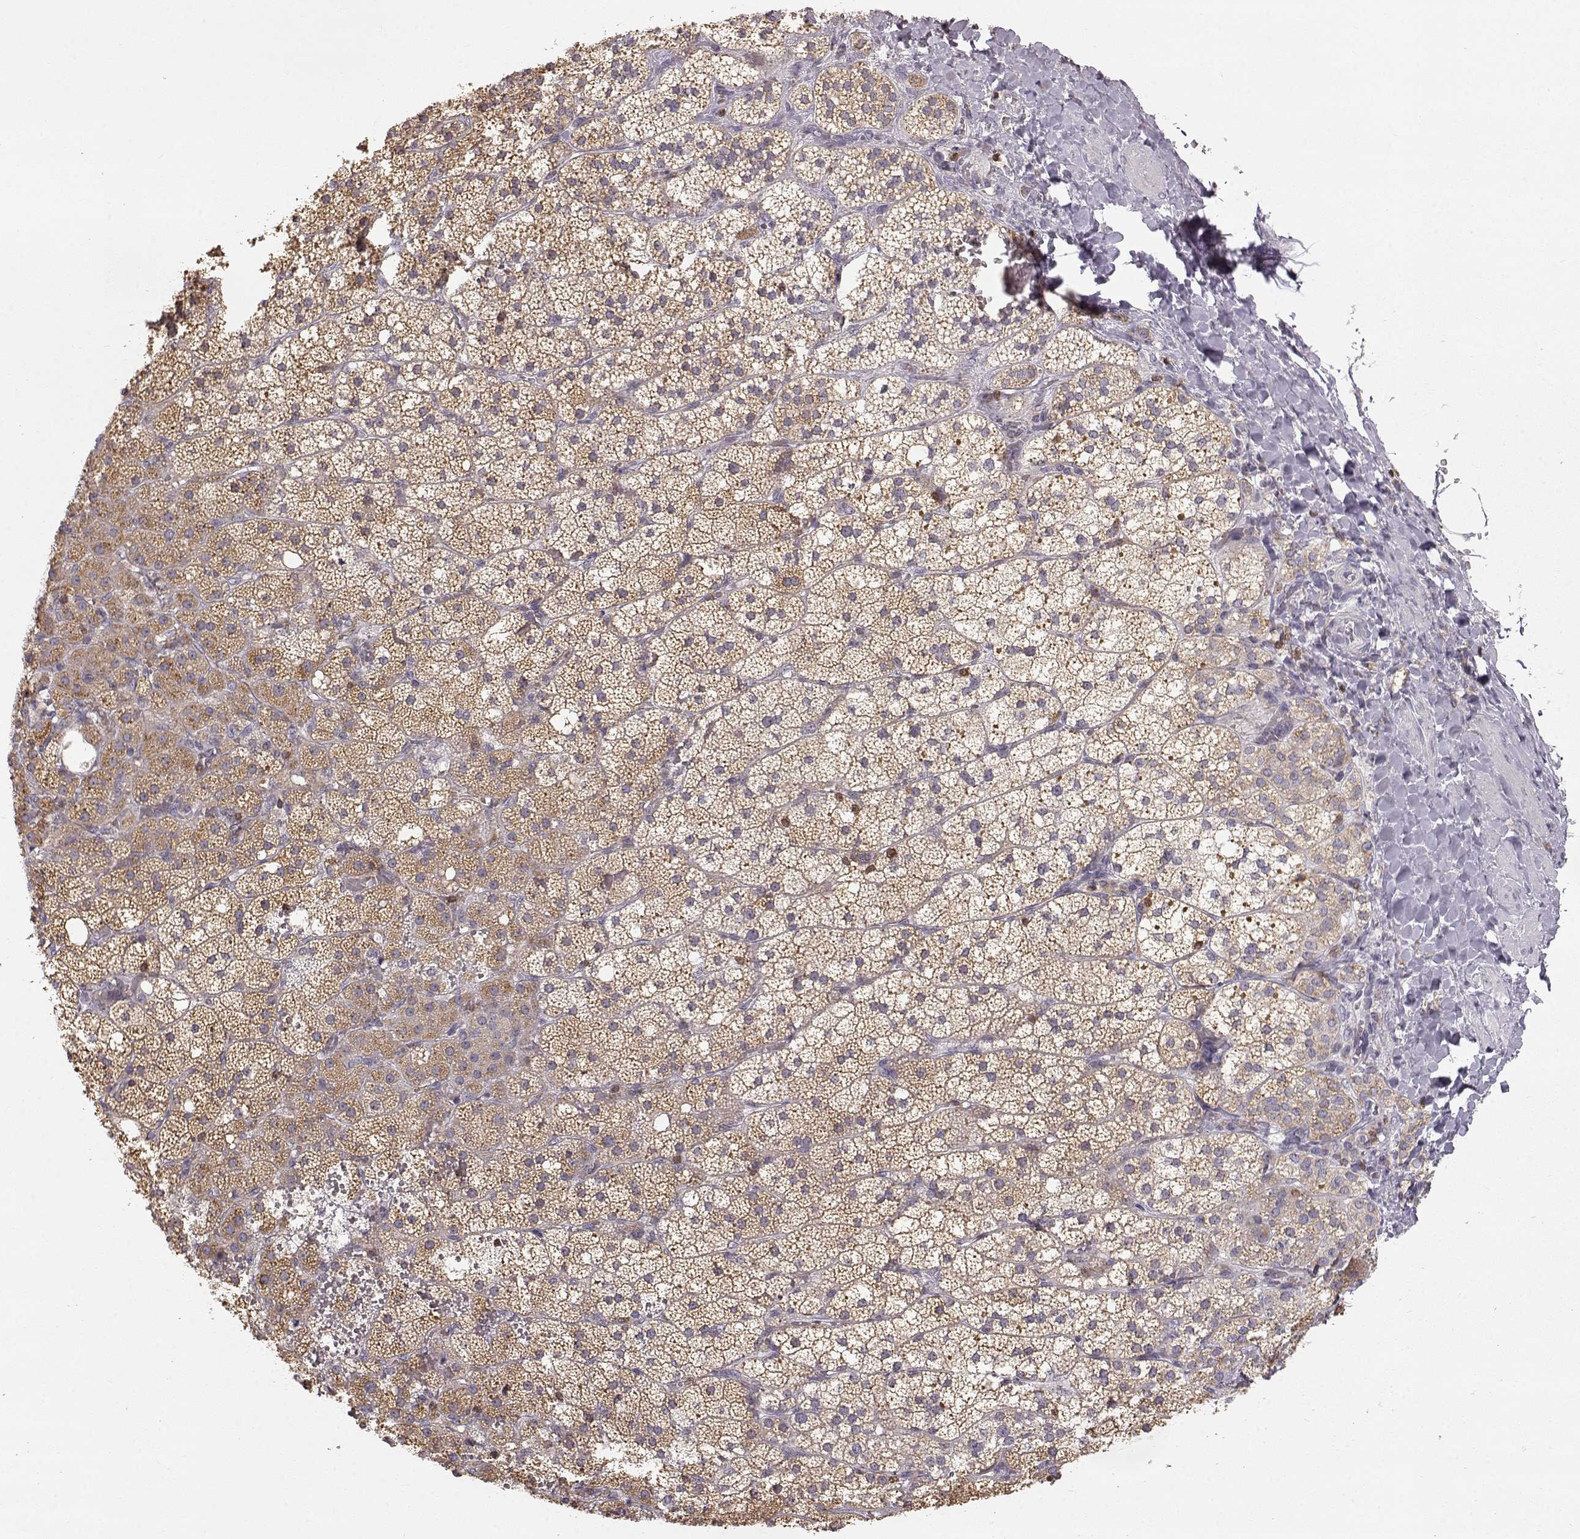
{"staining": {"intensity": "moderate", "quantity": ">75%", "location": "cytoplasmic/membranous"}, "tissue": "adrenal gland", "cell_type": "Glandular cells", "image_type": "normal", "snomed": [{"axis": "morphology", "description": "Normal tissue, NOS"}, {"axis": "topography", "description": "Adrenal gland"}], "caption": "Moderate cytoplasmic/membranous staining is appreciated in about >75% of glandular cells in unremarkable adrenal gland.", "gene": "GRAP2", "patient": {"sex": "male", "age": 53}}